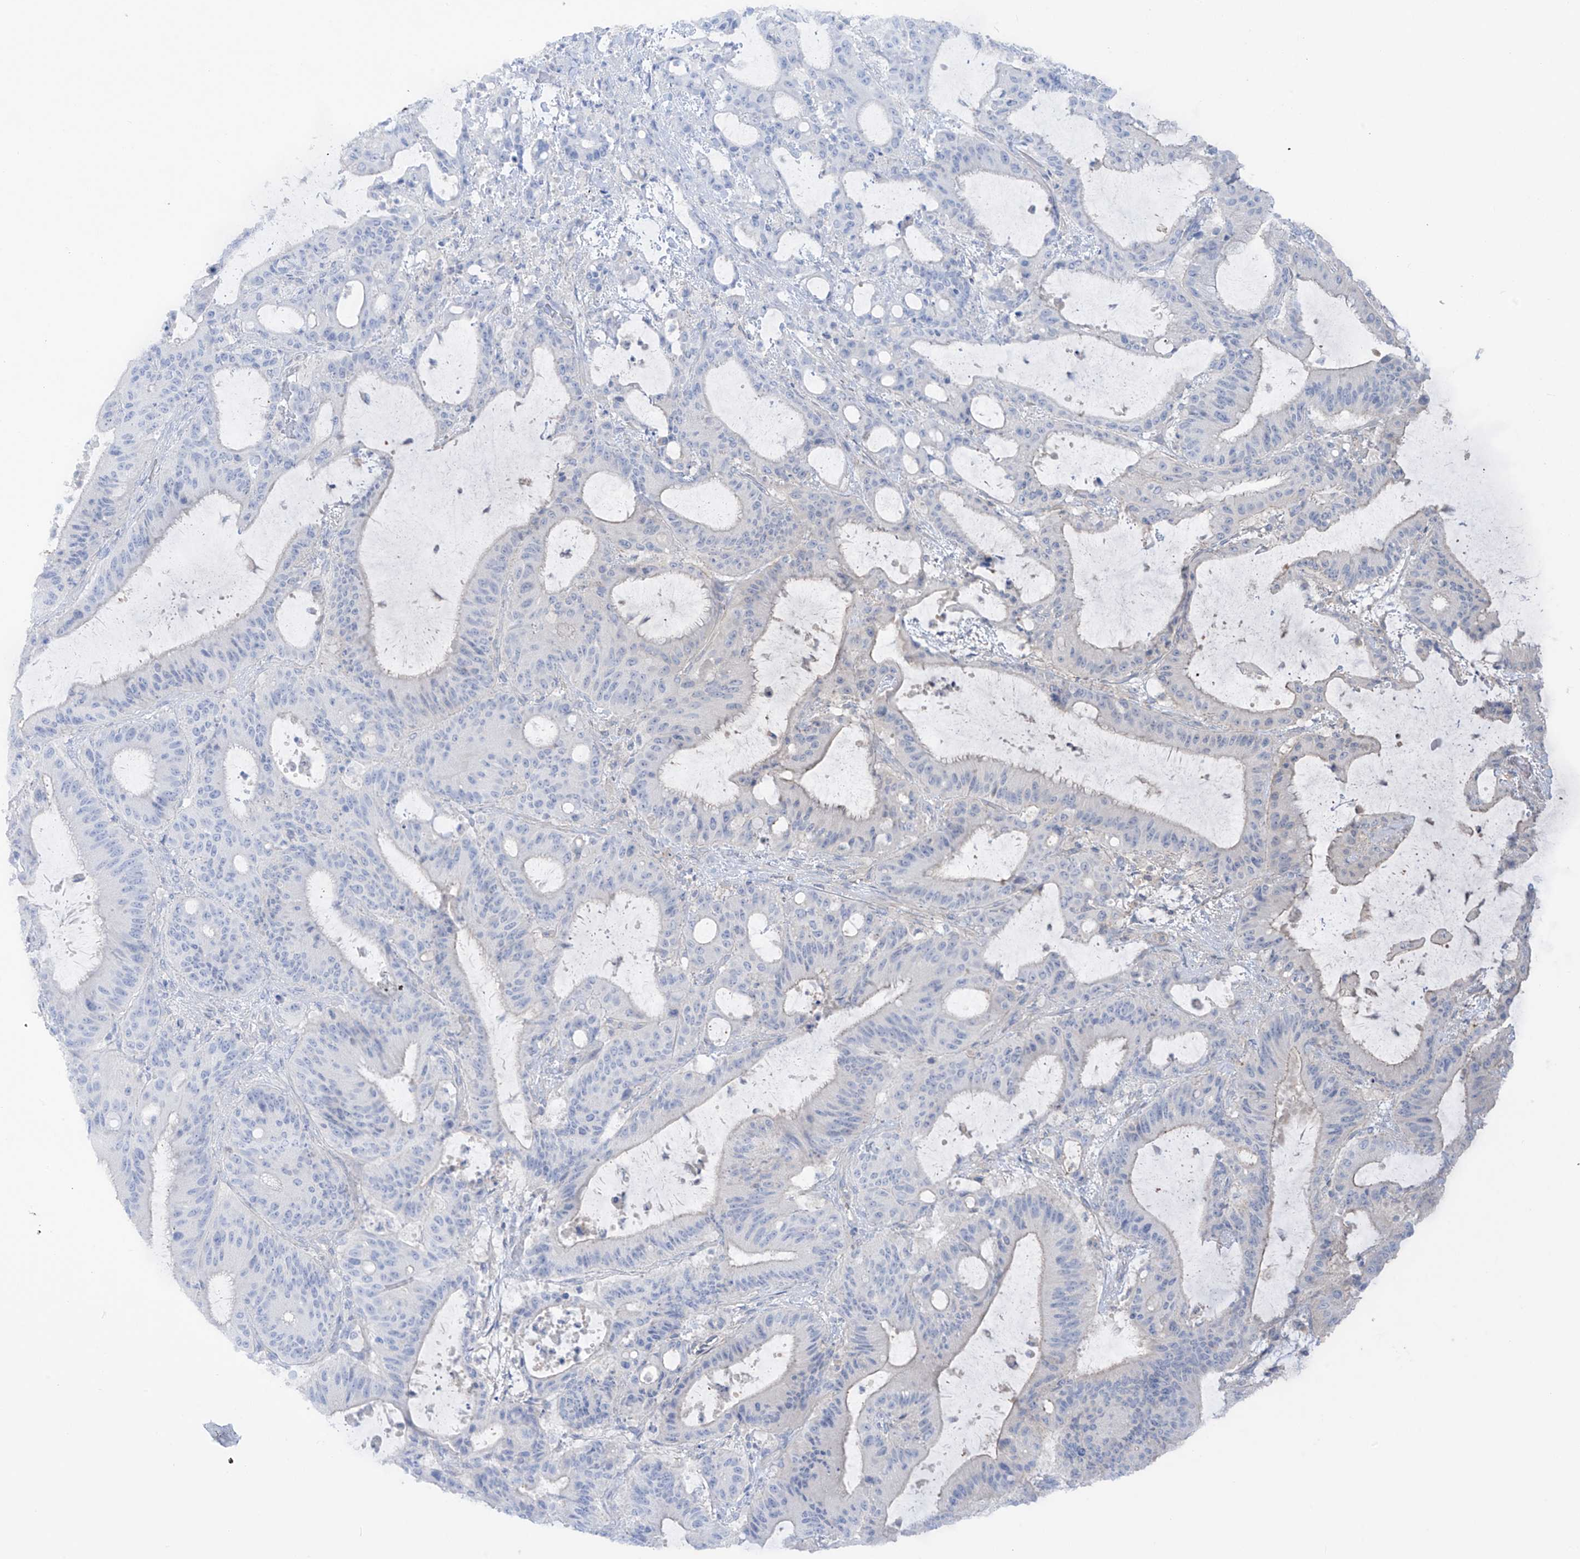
{"staining": {"intensity": "negative", "quantity": "none", "location": "none"}, "tissue": "liver cancer", "cell_type": "Tumor cells", "image_type": "cancer", "snomed": [{"axis": "morphology", "description": "Normal tissue, NOS"}, {"axis": "morphology", "description": "Cholangiocarcinoma"}, {"axis": "topography", "description": "Liver"}, {"axis": "topography", "description": "Peripheral nerve tissue"}], "caption": "DAB (3,3'-diaminobenzidine) immunohistochemical staining of liver cholangiocarcinoma demonstrates no significant expression in tumor cells. The staining is performed using DAB (3,3'-diaminobenzidine) brown chromogen with nuclei counter-stained in using hematoxylin.", "gene": "TRMU", "patient": {"sex": "female", "age": 73}}